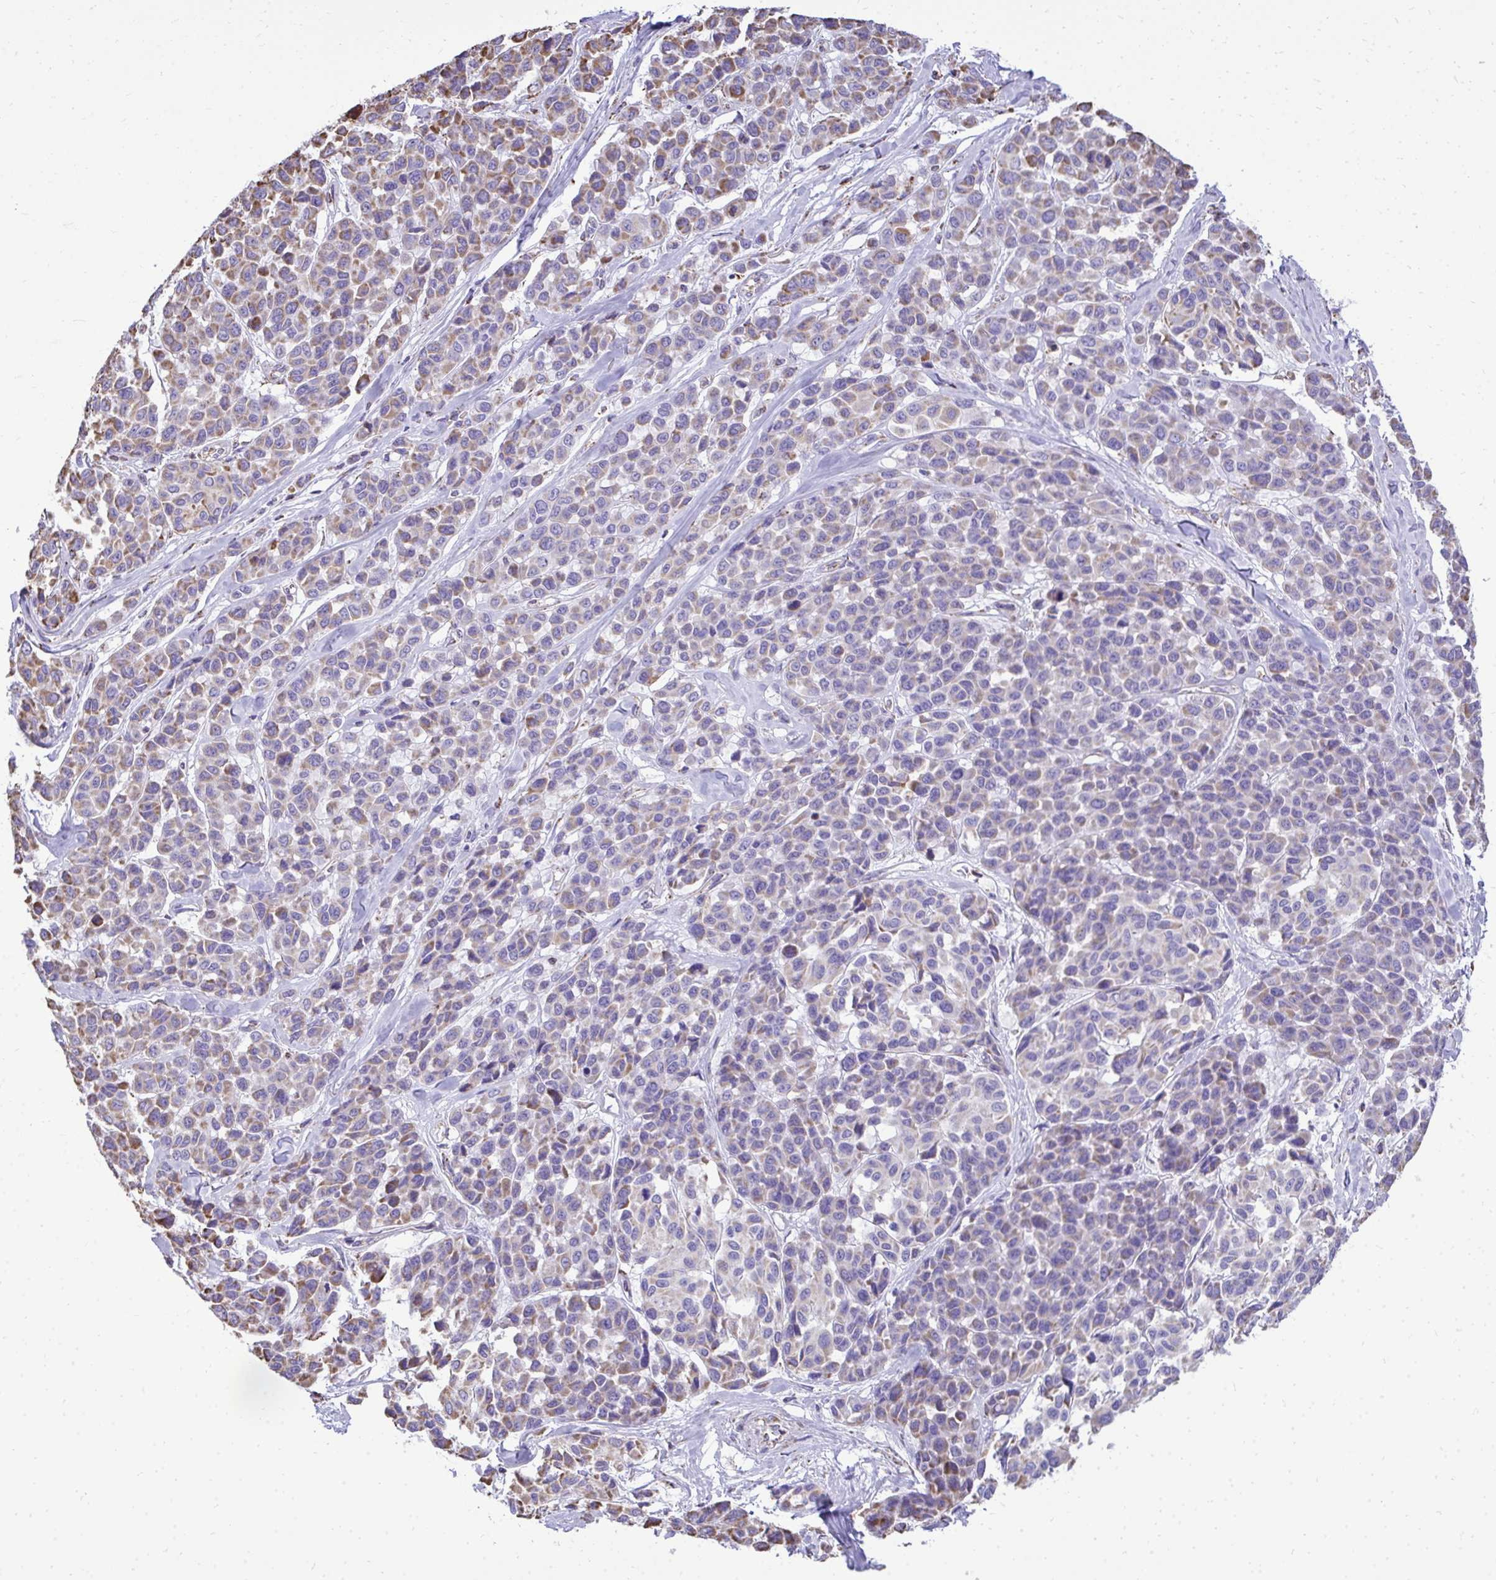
{"staining": {"intensity": "weak", "quantity": "25%-75%", "location": "cytoplasmic/membranous"}, "tissue": "melanoma", "cell_type": "Tumor cells", "image_type": "cancer", "snomed": [{"axis": "morphology", "description": "Malignant melanoma, NOS"}, {"axis": "topography", "description": "Skin"}], "caption": "A brown stain highlights weak cytoplasmic/membranous positivity of a protein in human malignant melanoma tumor cells.", "gene": "MPZL2", "patient": {"sex": "female", "age": 66}}